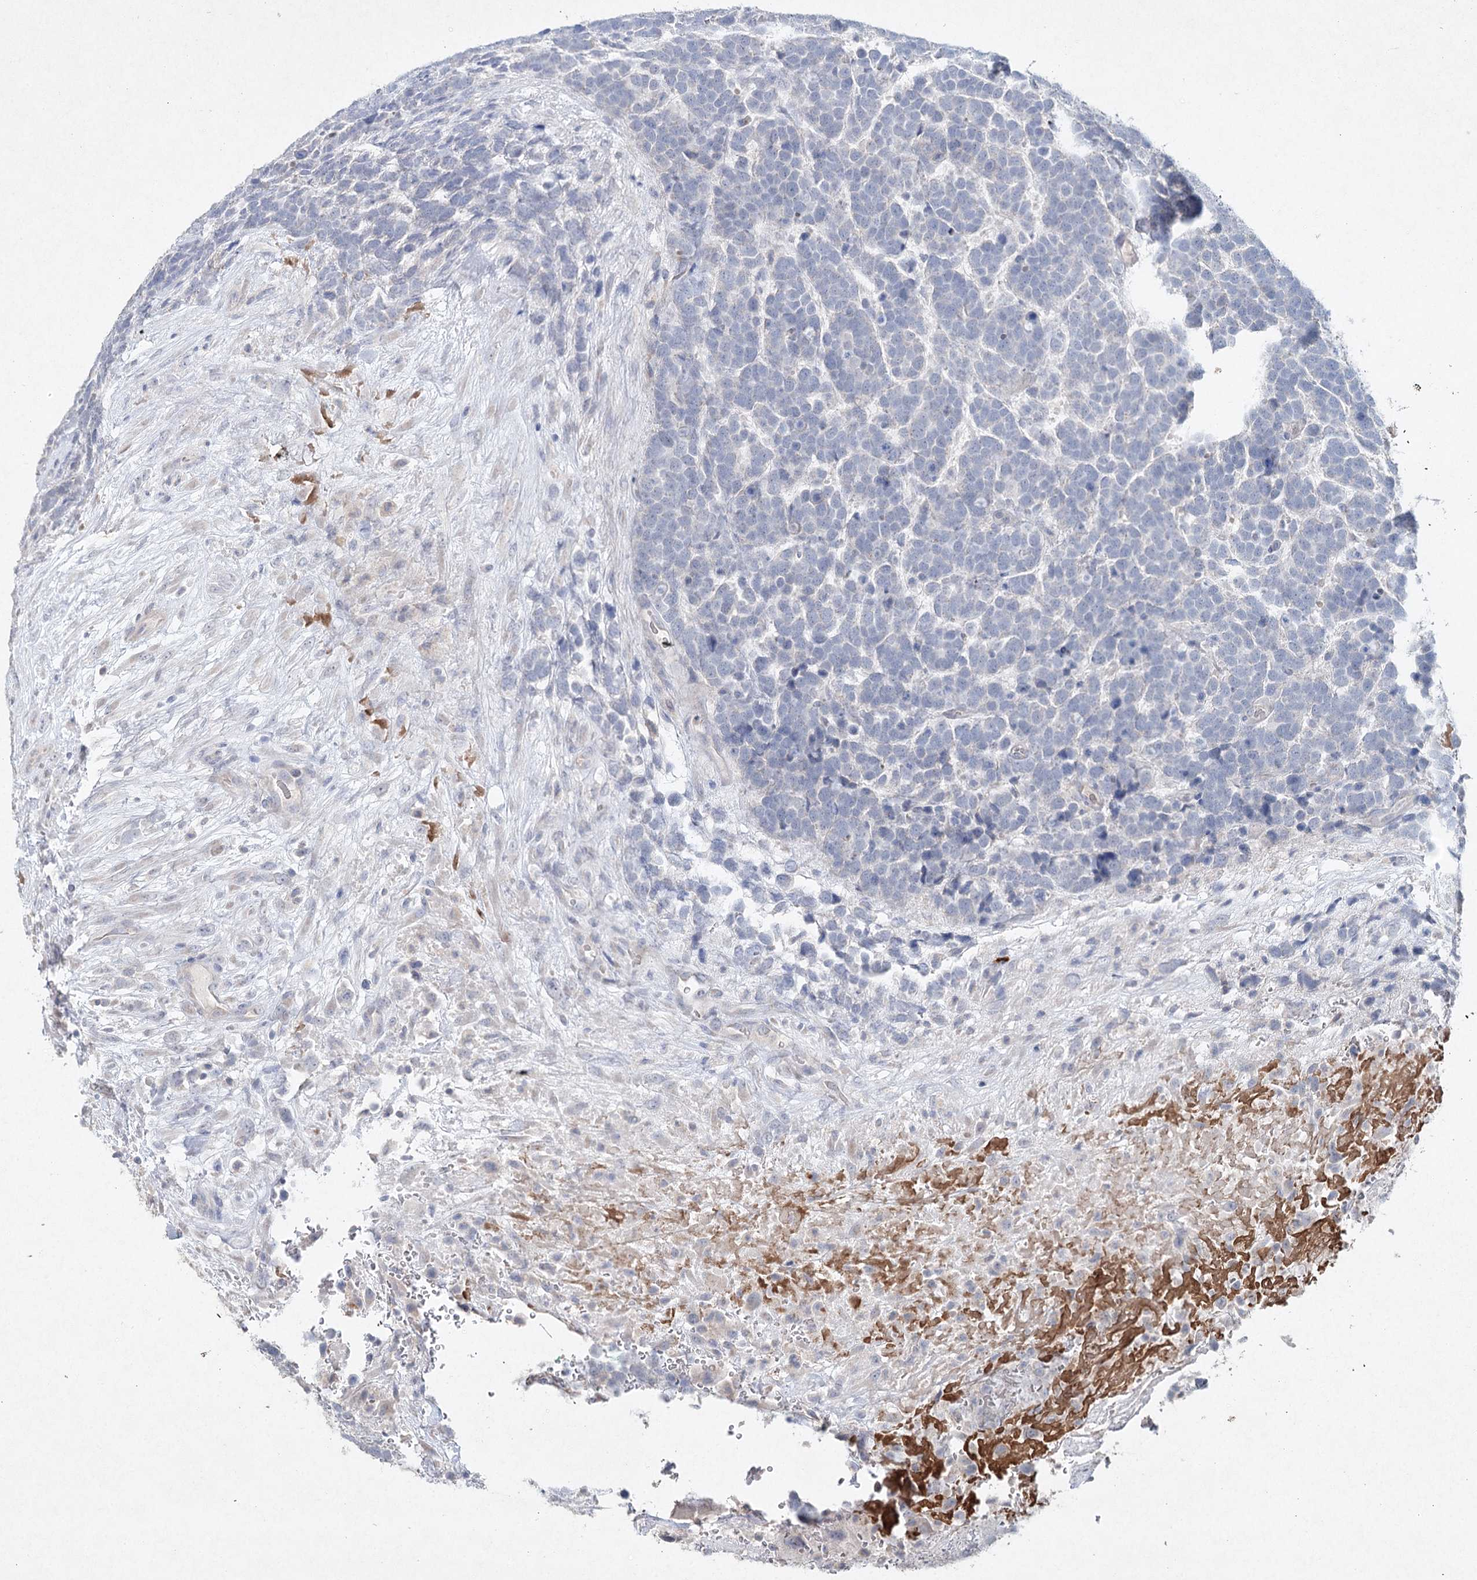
{"staining": {"intensity": "negative", "quantity": "none", "location": "none"}, "tissue": "urothelial cancer", "cell_type": "Tumor cells", "image_type": "cancer", "snomed": [{"axis": "morphology", "description": "Urothelial carcinoma, High grade"}, {"axis": "topography", "description": "Urinary bladder"}], "caption": "High-grade urothelial carcinoma was stained to show a protein in brown. There is no significant positivity in tumor cells.", "gene": "RFX6", "patient": {"sex": "female", "age": 82}}